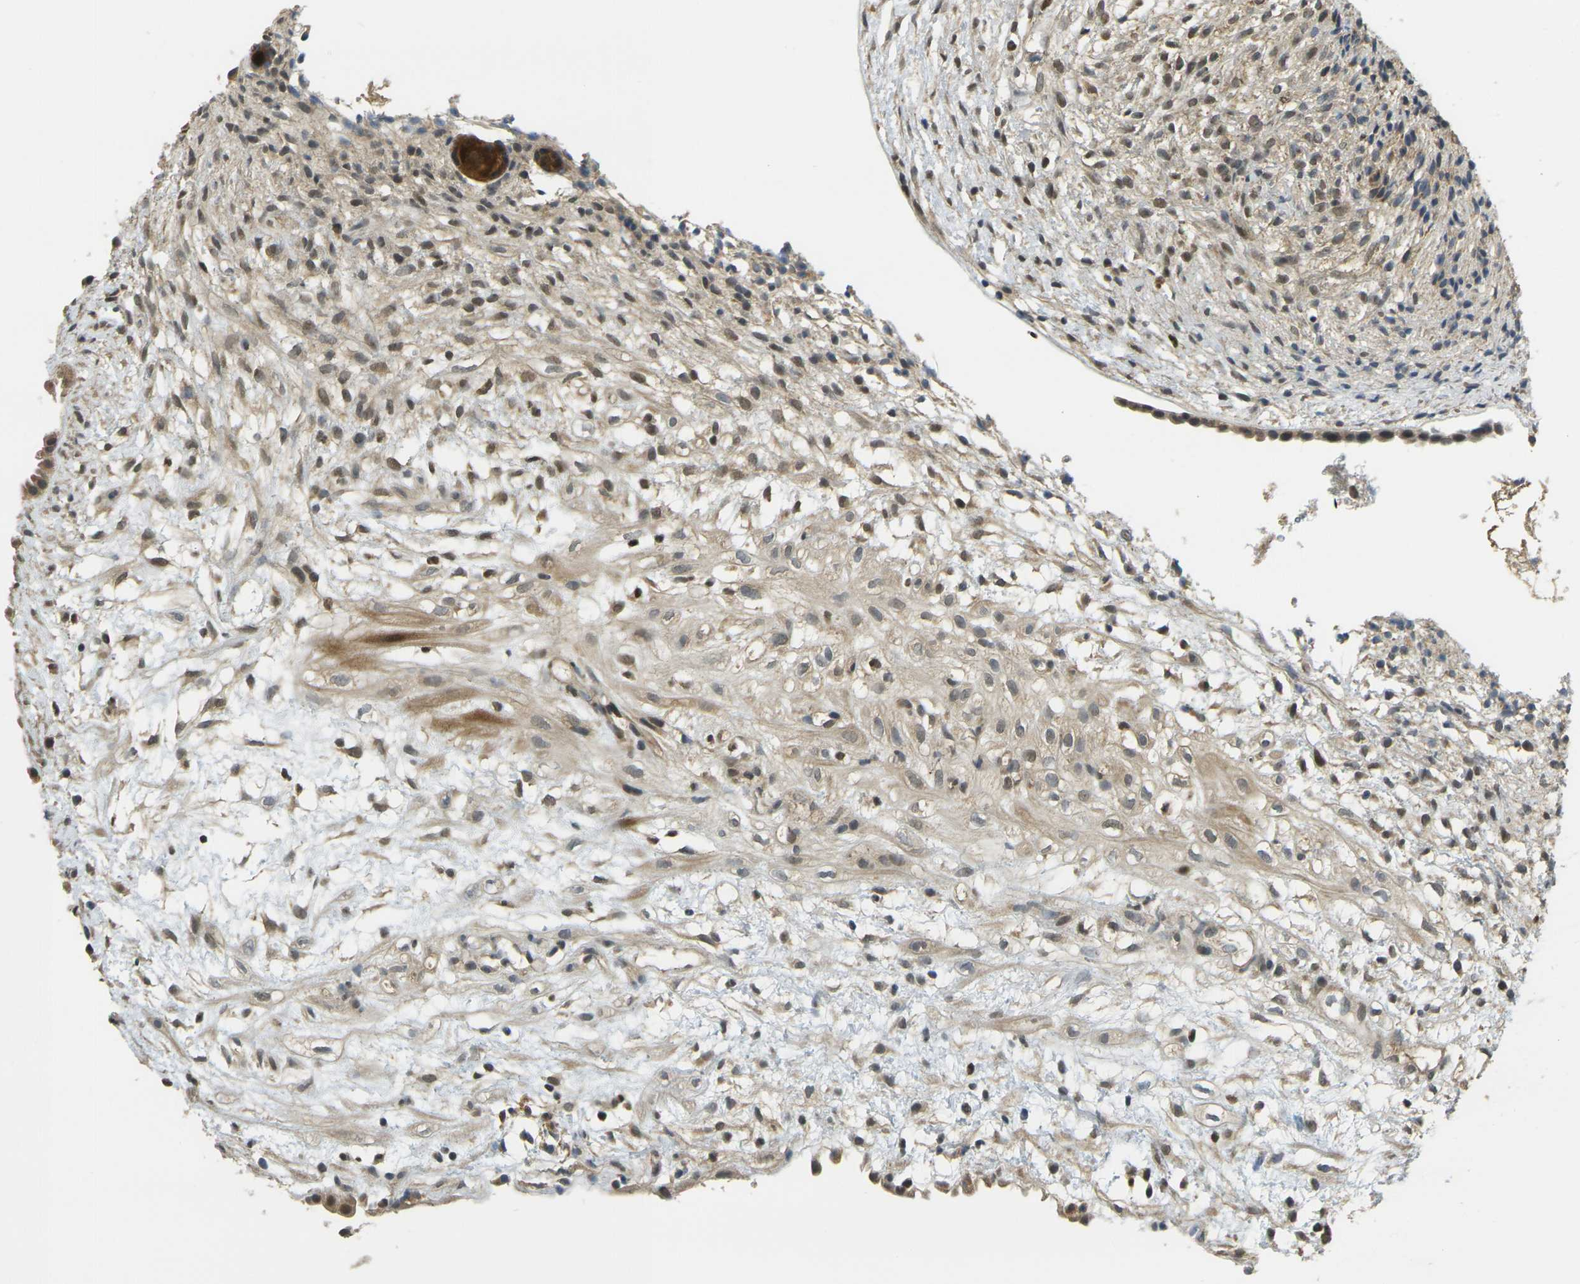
{"staining": {"intensity": "strong", "quantity": ">75%", "location": "cytoplasmic/membranous"}, "tissue": "ovary", "cell_type": "Follicle cells", "image_type": "normal", "snomed": [{"axis": "morphology", "description": "Normal tissue, NOS"}, {"axis": "morphology", "description": "Cyst, NOS"}, {"axis": "topography", "description": "Ovary"}], "caption": "Ovary stained with DAB (3,3'-diaminobenzidine) IHC exhibits high levels of strong cytoplasmic/membranous staining in about >75% of follicle cells.", "gene": "KLHL8", "patient": {"sex": "female", "age": 18}}